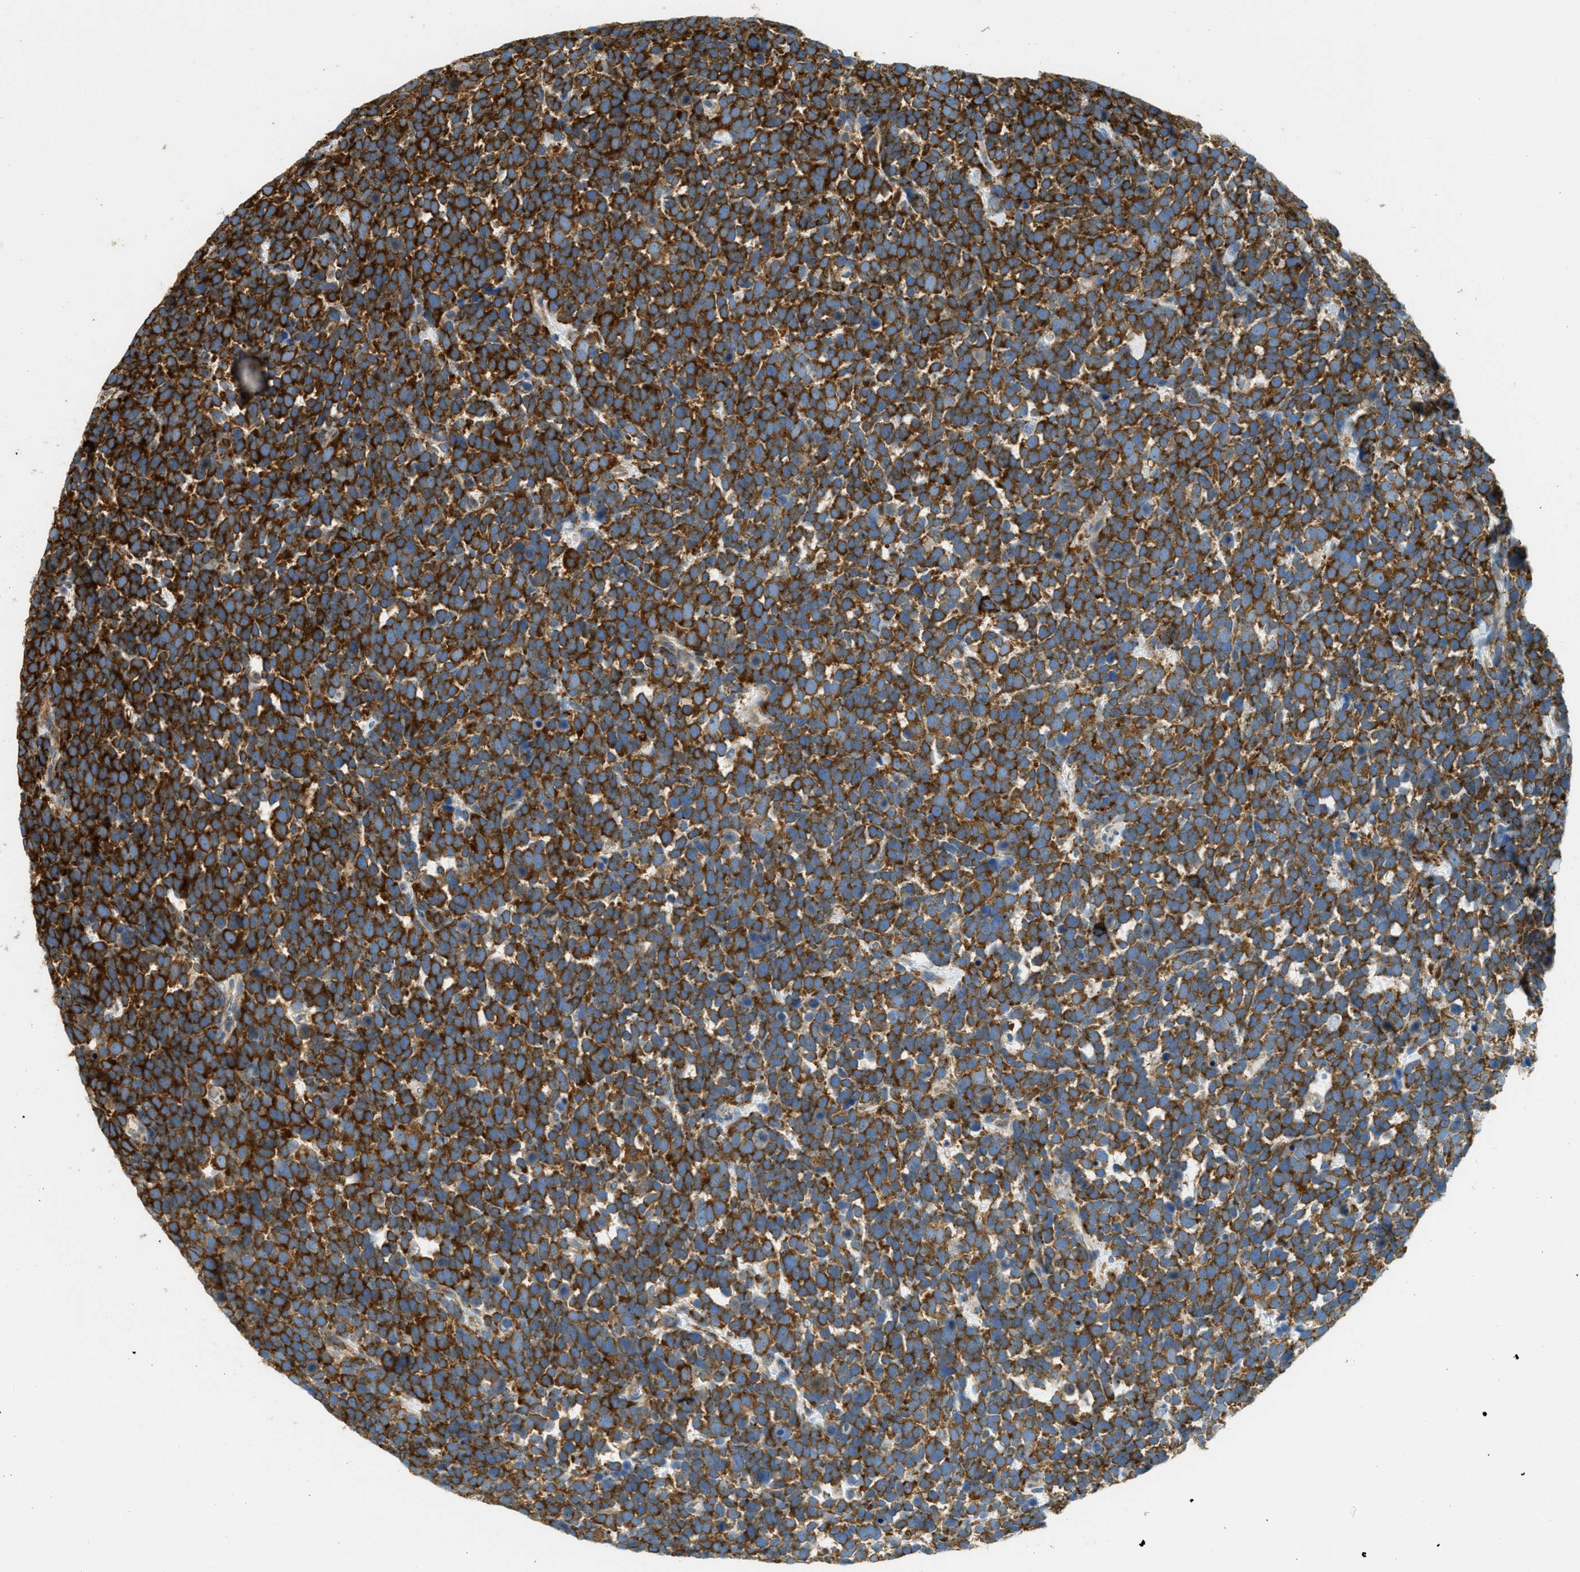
{"staining": {"intensity": "strong", "quantity": ">75%", "location": "cytoplasmic/membranous"}, "tissue": "urothelial cancer", "cell_type": "Tumor cells", "image_type": "cancer", "snomed": [{"axis": "morphology", "description": "Urothelial carcinoma, High grade"}, {"axis": "topography", "description": "Urinary bladder"}], "caption": "A brown stain labels strong cytoplasmic/membranous staining of a protein in human urothelial cancer tumor cells.", "gene": "ABCF1", "patient": {"sex": "female", "age": 82}}